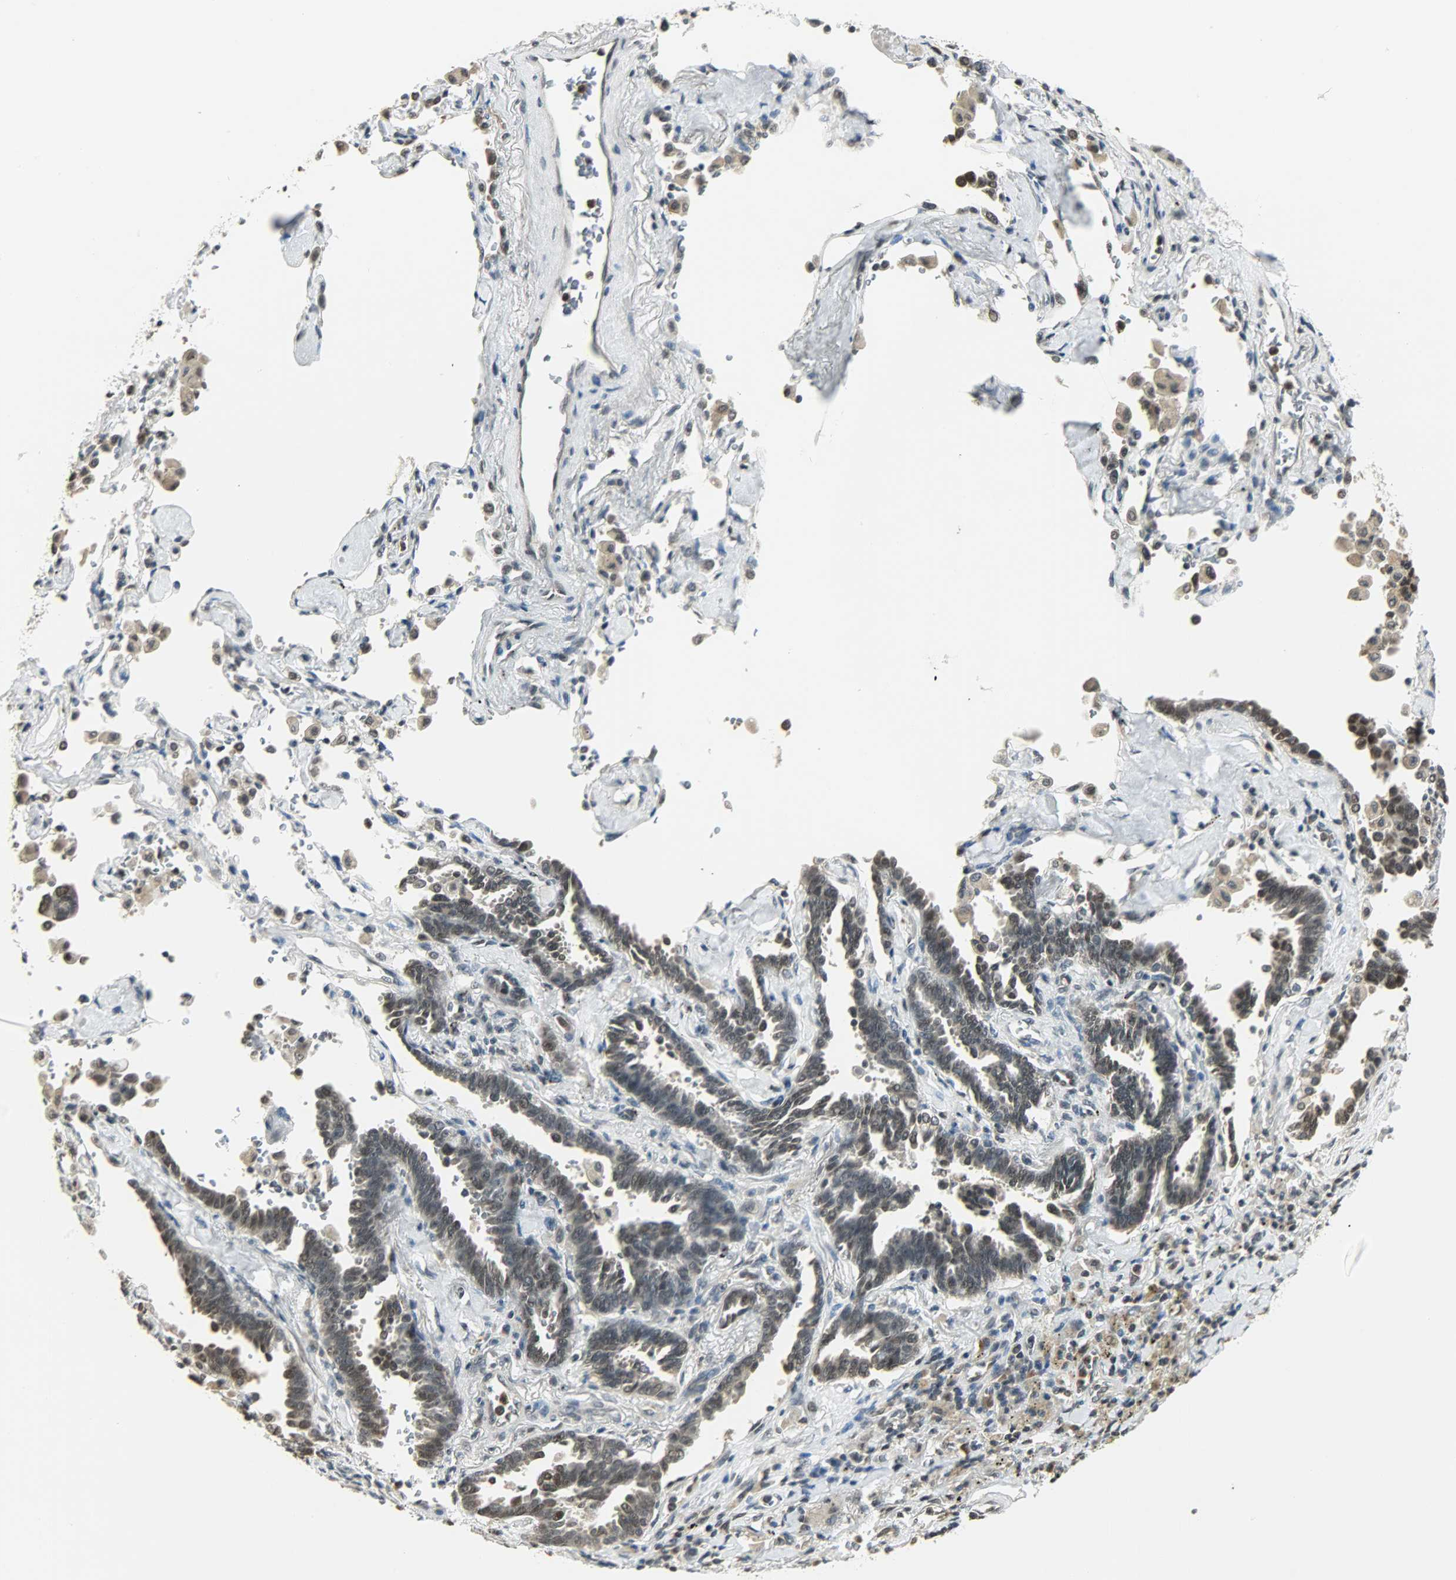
{"staining": {"intensity": "weak", "quantity": "25%-75%", "location": "nuclear"}, "tissue": "lung cancer", "cell_type": "Tumor cells", "image_type": "cancer", "snomed": [{"axis": "morphology", "description": "Adenocarcinoma, NOS"}, {"axis": "topography", "description": "Lung"}], "caption": "The image reveals a brown stain indicating the presence of a protein in the nuclear of tumor cells in adenocarcinoma (lung).", "gene": "SMARCA5", "patient": {"sex": "female", "age": 64}}